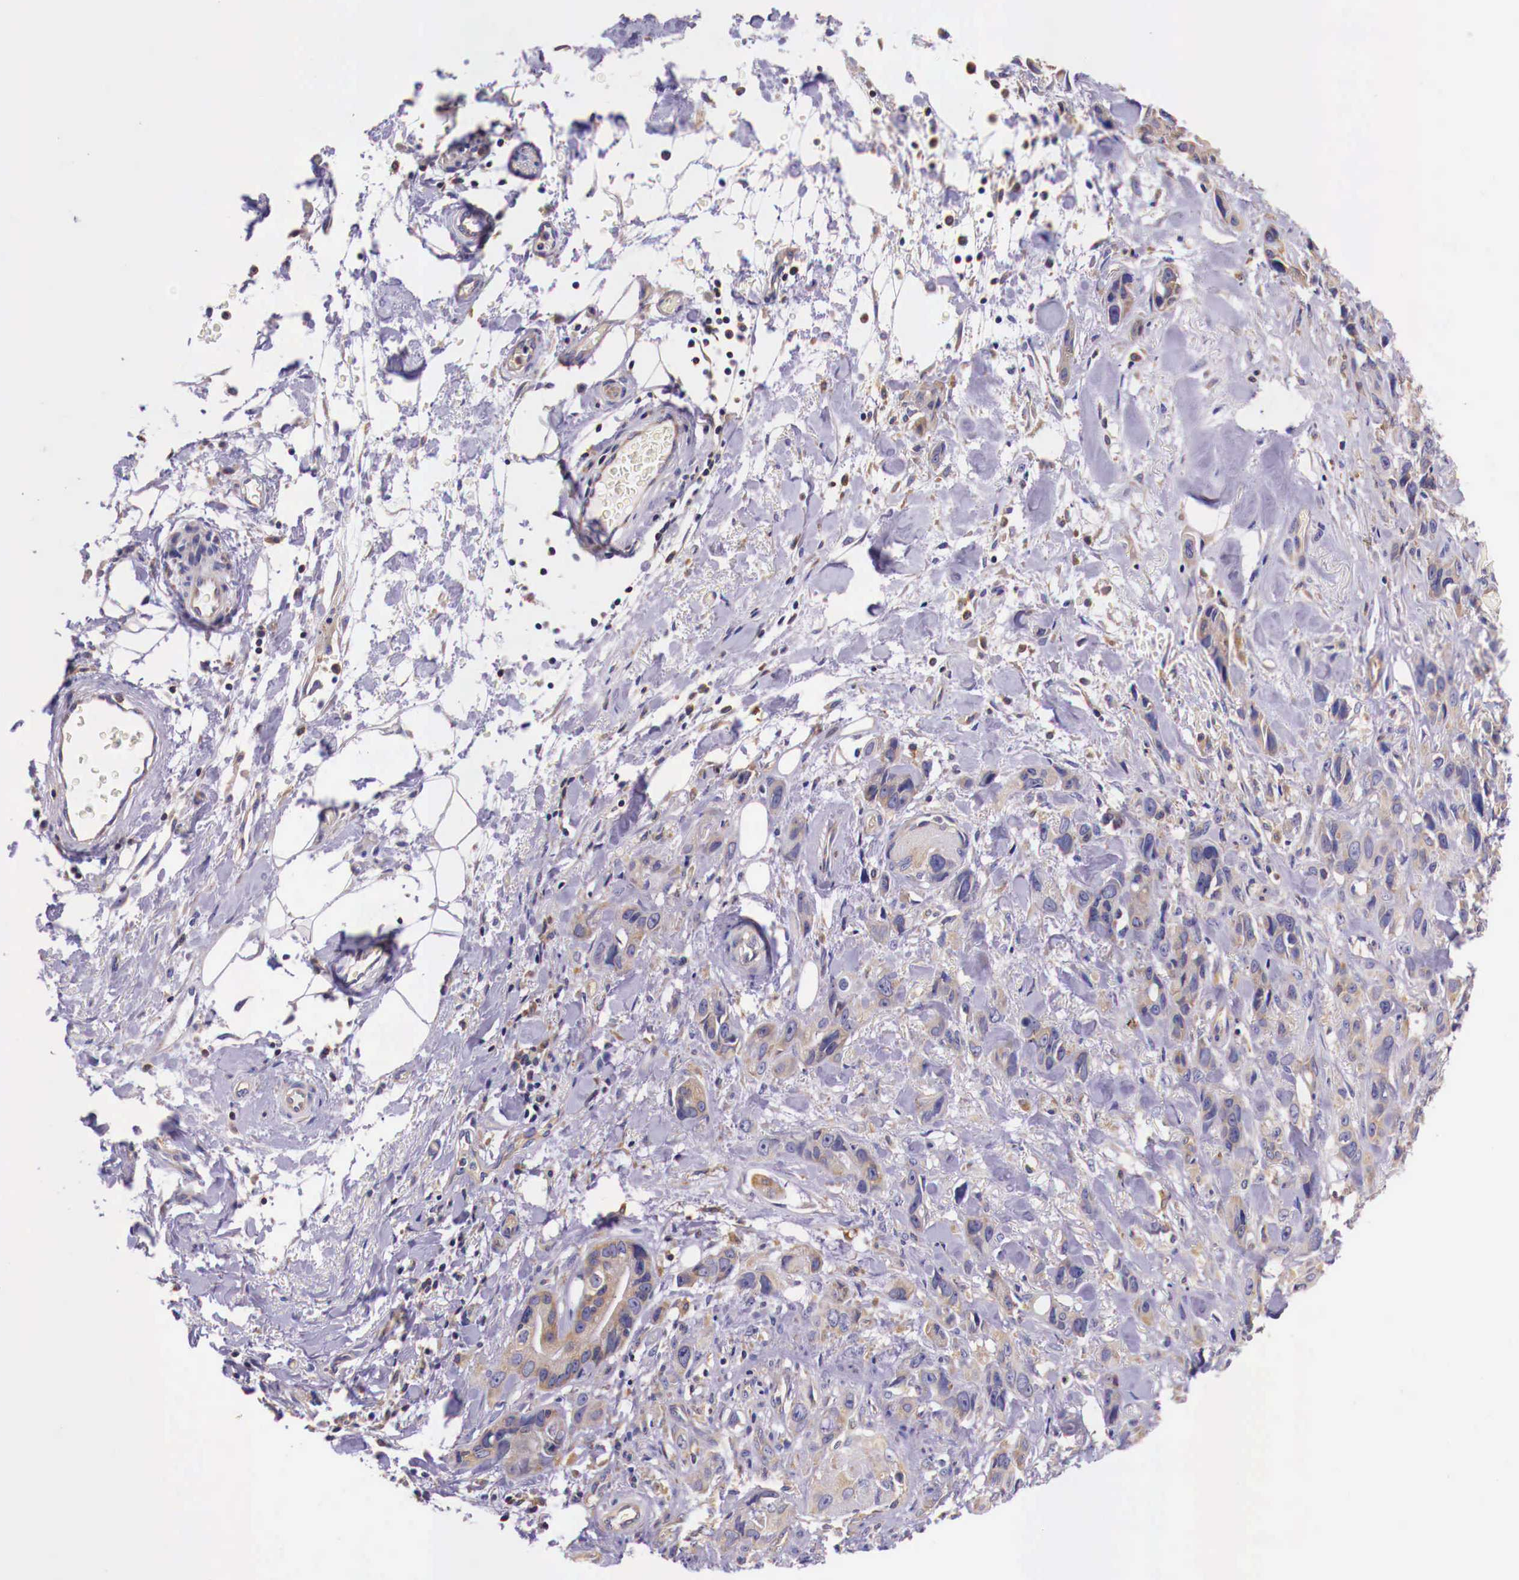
{"staining": {"intensity": "weak", "quantity": "25%-75%", "location": "cytoplasmic/membranous"}, "tissue": "stomach cancer", "cell_type": "Tumor cells", "image_type": "cancer", "snomed": [{"axis": "morphology", "description": "Adenocarcinoma, NOS"}, {"axis": "topography", "description": "Stomach, upper"}], "caption": "Adenocarcinoma (stomach) stained for a protein (brown) demonstrates weak cytoplasmic/membranous positive staining in approximately 25%-75% of tumor cells.", "gene": "GRIPAP1", "patient": {"sex": "male", "age": 47}}